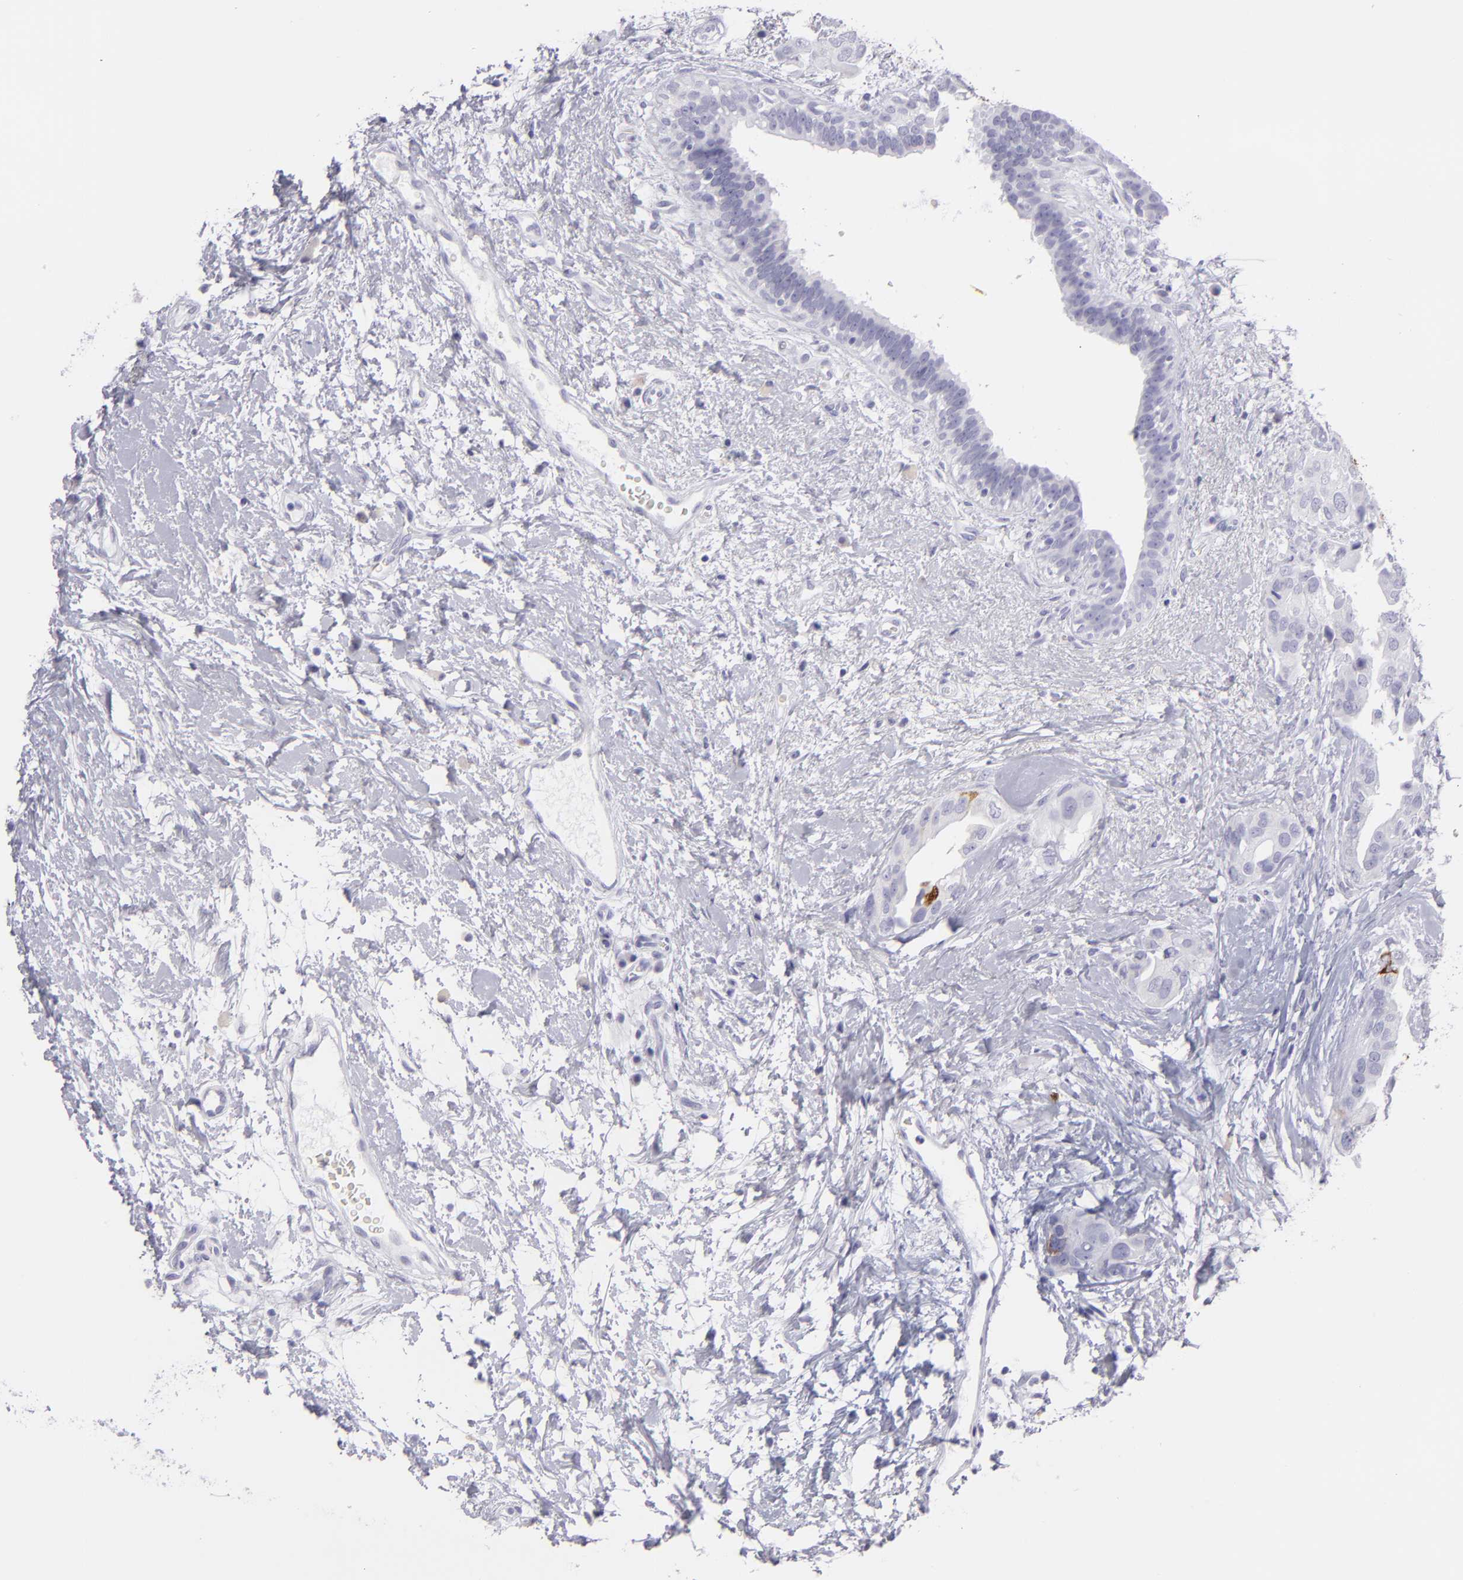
{"staining": {"intensity": "negative", "quantity": "none", "location": "none"}, "tissue": "breast cancer", "cell_type": "Tumor cells", "image_type": "cancer", "snomed": [{"axis": "morphology", "description": "Duct carcinoma"}, {"axis": "topography", "description": "Breast"}], "caption": "IHC of breast intraductal carcinoma displays no positivity in tumor cells.", "gene": "MUC5AC", "patient": {"sex": "female", "age": 40}}